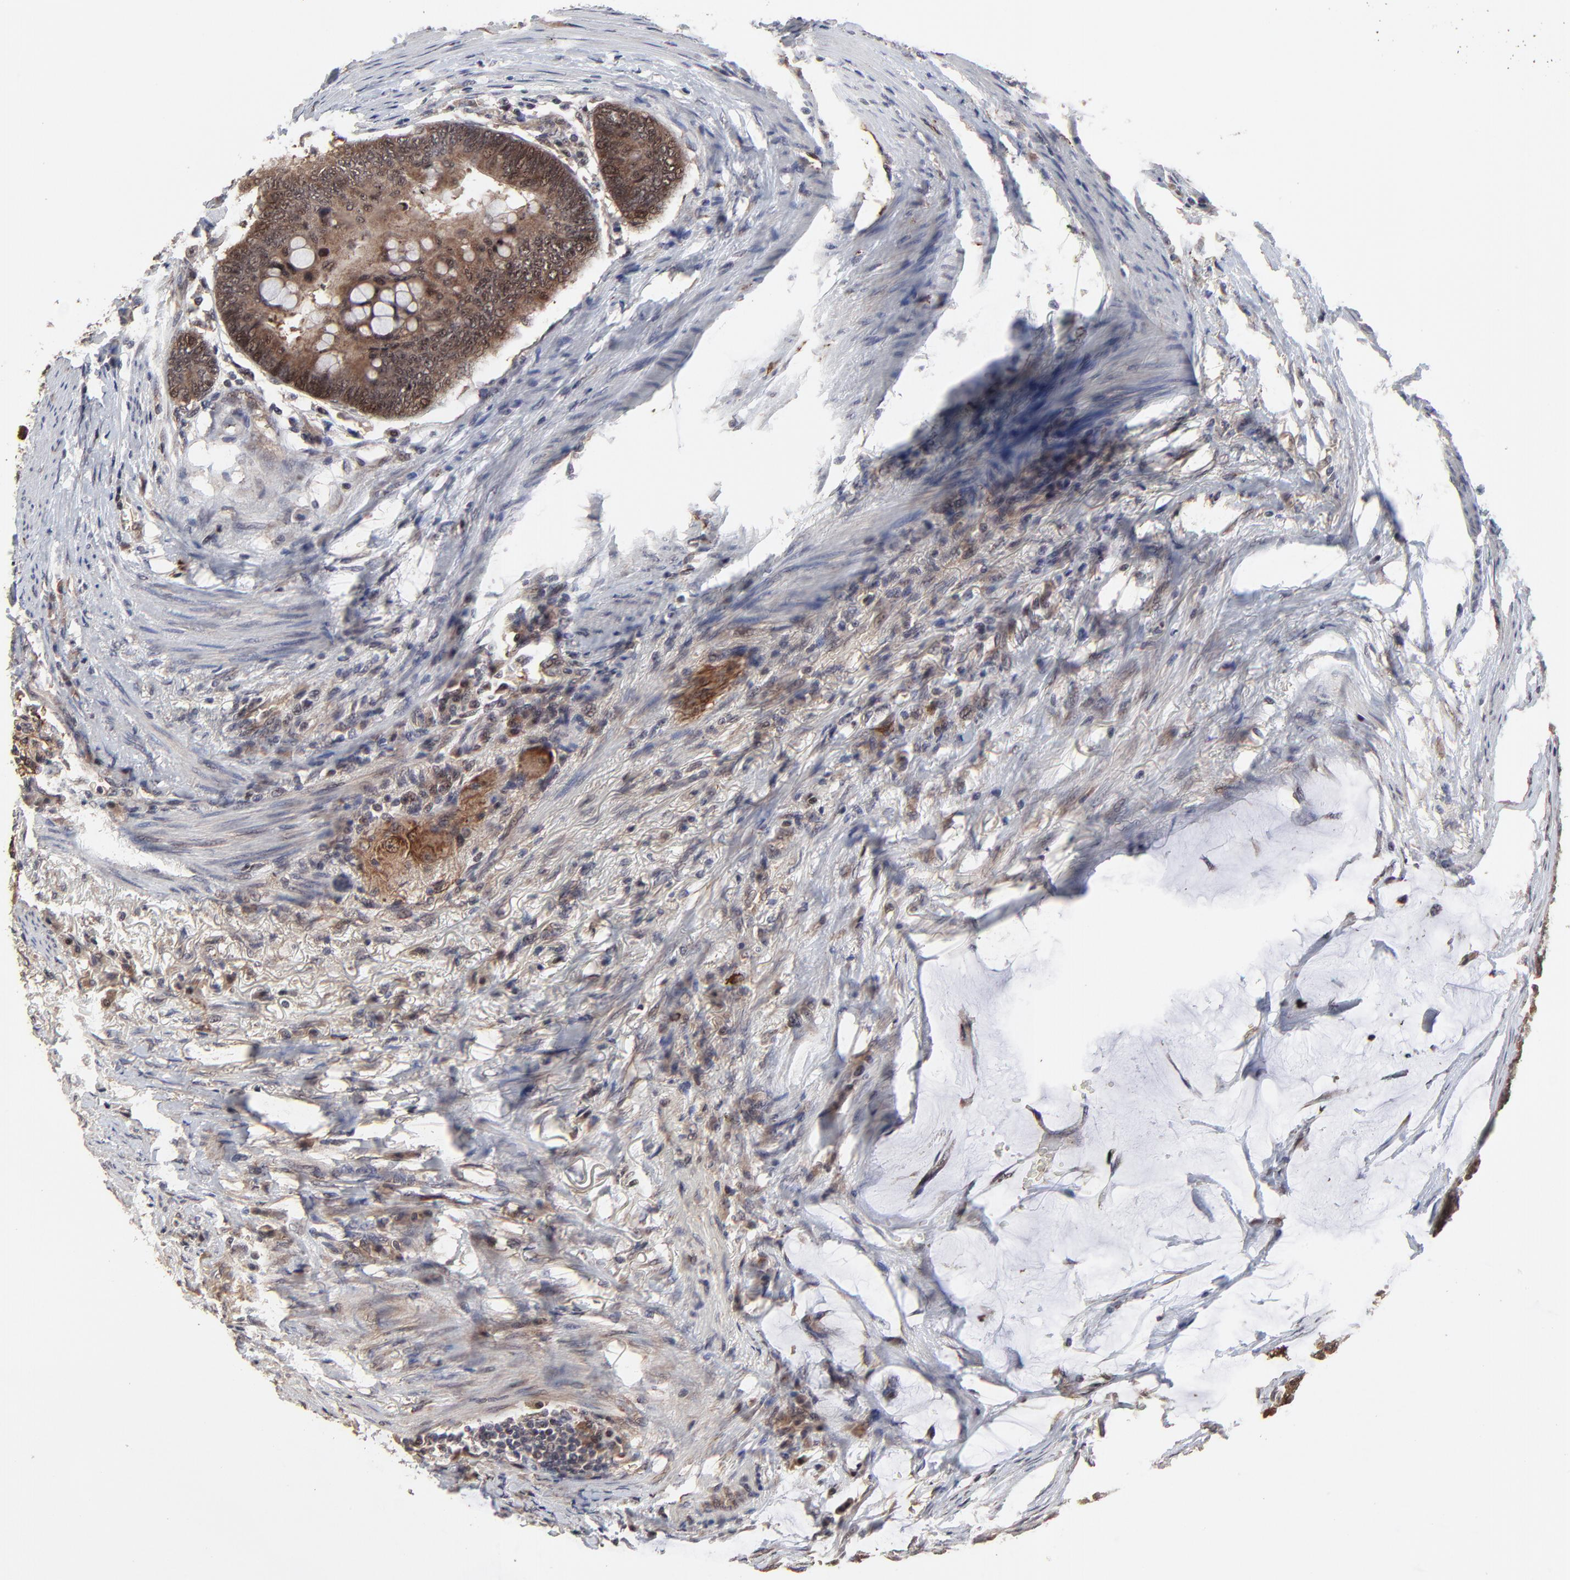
{"staining": {"intensity": "strong", "quantity": ">75%", "location": "cytoplasmic/membranous,nuclear"}, "tissue": "colorectal cancer", "cell_type": "Tumor cells", "image_type": "cancer", "snomed": [{"axis": "morphology", "description": "Normal tissue, NOS"}, {"axis": "morphology", "description": "Adenocarcinoma, NOS"}, {"axis": "topography", "description": "Rectum"}, {"axis": "topography", "description": "Peripheral nerve tissue"}], "caption": "Adenocarcinoma (colorectal) was stained to show a protein in brown. There is high levels of strong cytoplasmic/membranous and nuclear expression in about >75% of tumor cells.", "gene": "FRMD8", "patient": {"sex": "male", "age": 92}}